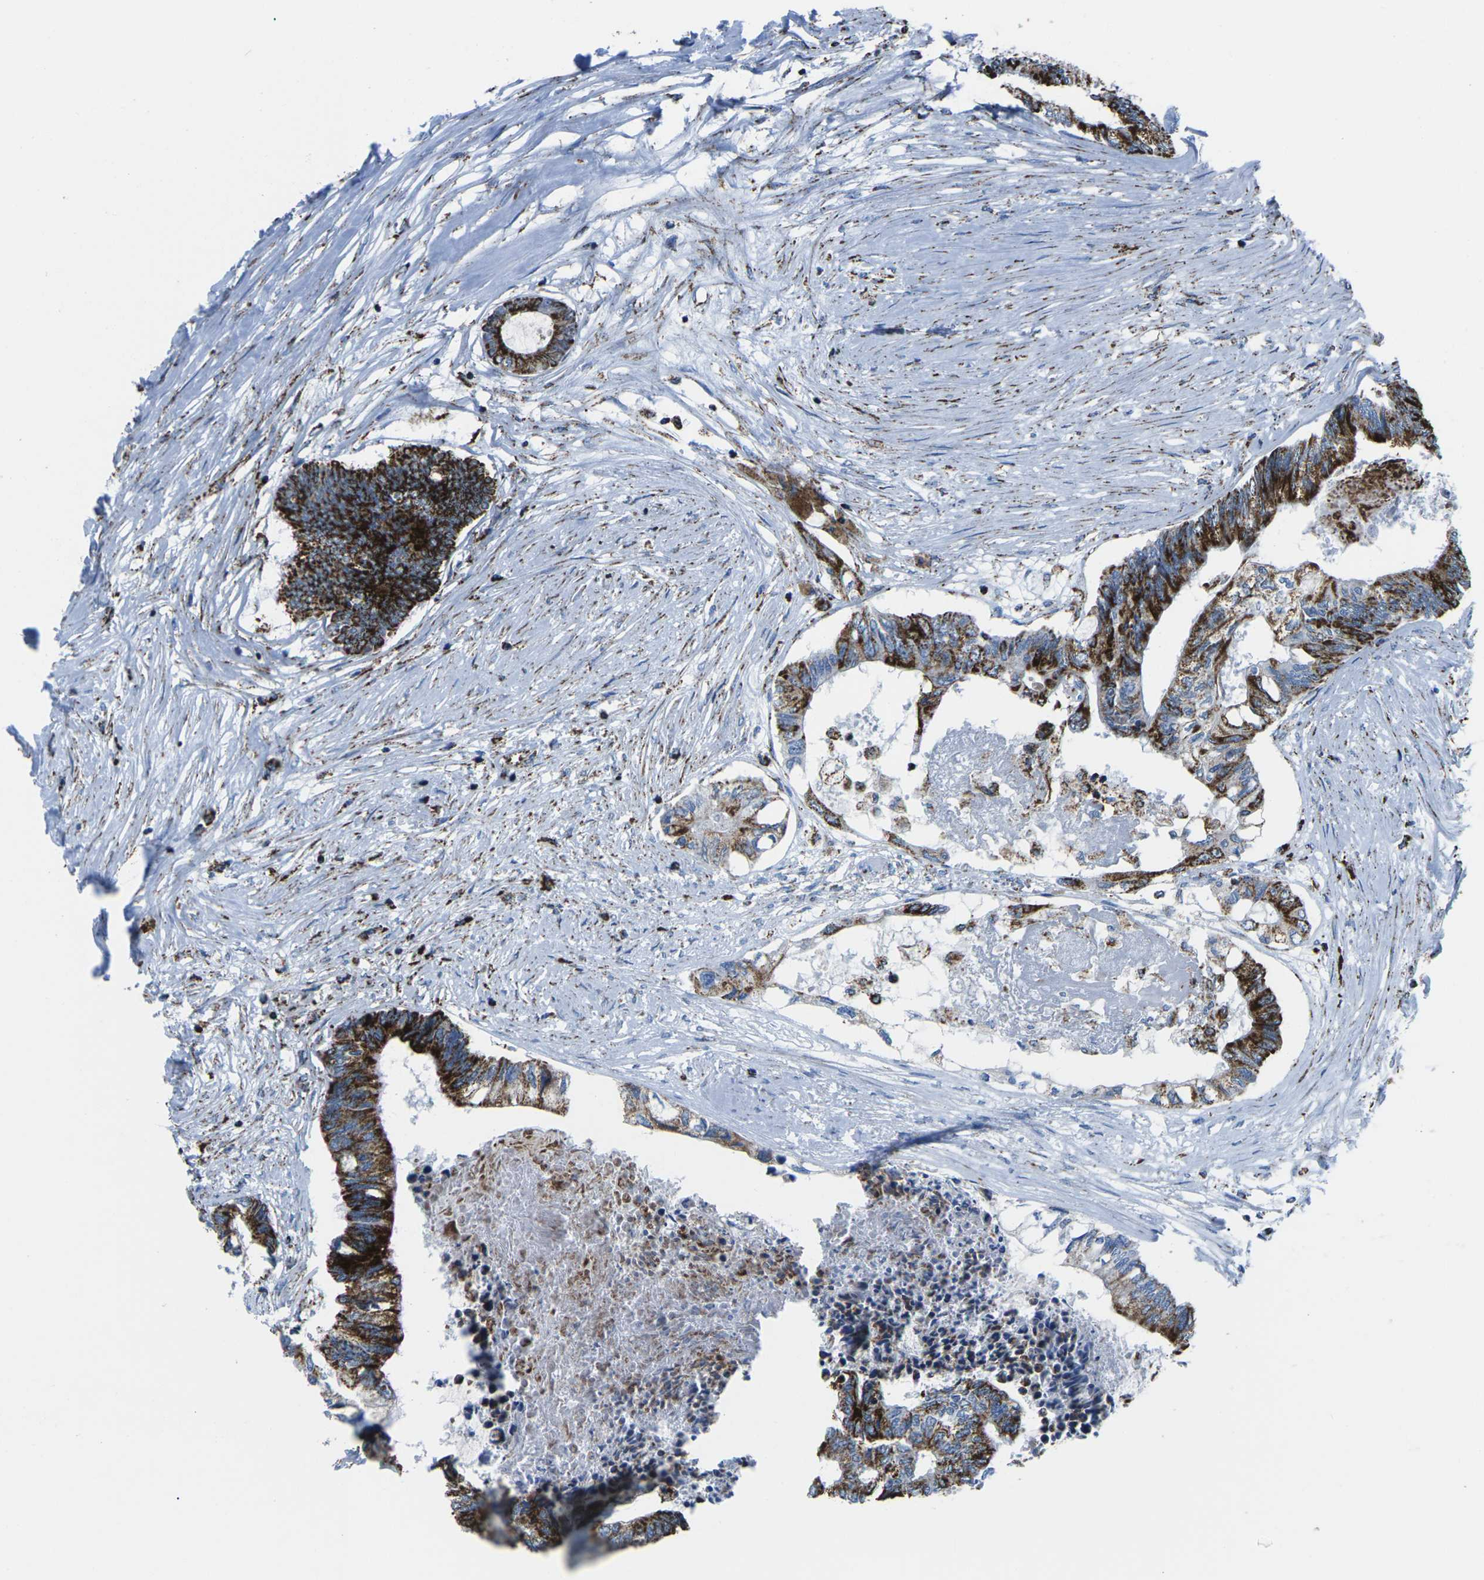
{"staining": {"intensity": "strong", "quantity": "25%-75%", "location": "cytoplasmic/membranous"}, "tissue": "colorectal cancer", "cell_type": "Tumor cells", "image_type": "cancer", "snomed": [{"axis": "morphology", "description": "Adenocarcinoma, NOS"}, {"axis": "topography", "description": "Rectum"}], "caption": "The immunohistochemical stain labels strong cytoplasmic/membranous expression in tumor cells of adenocarcinoma (colorectal) tissue. (DAB (3,3'-diaminobenzidine) = brown stain, brightfield microscopy at high magnification).", "gene": "MT-CO2", "patient": {"sex": "male", "age": 63}}